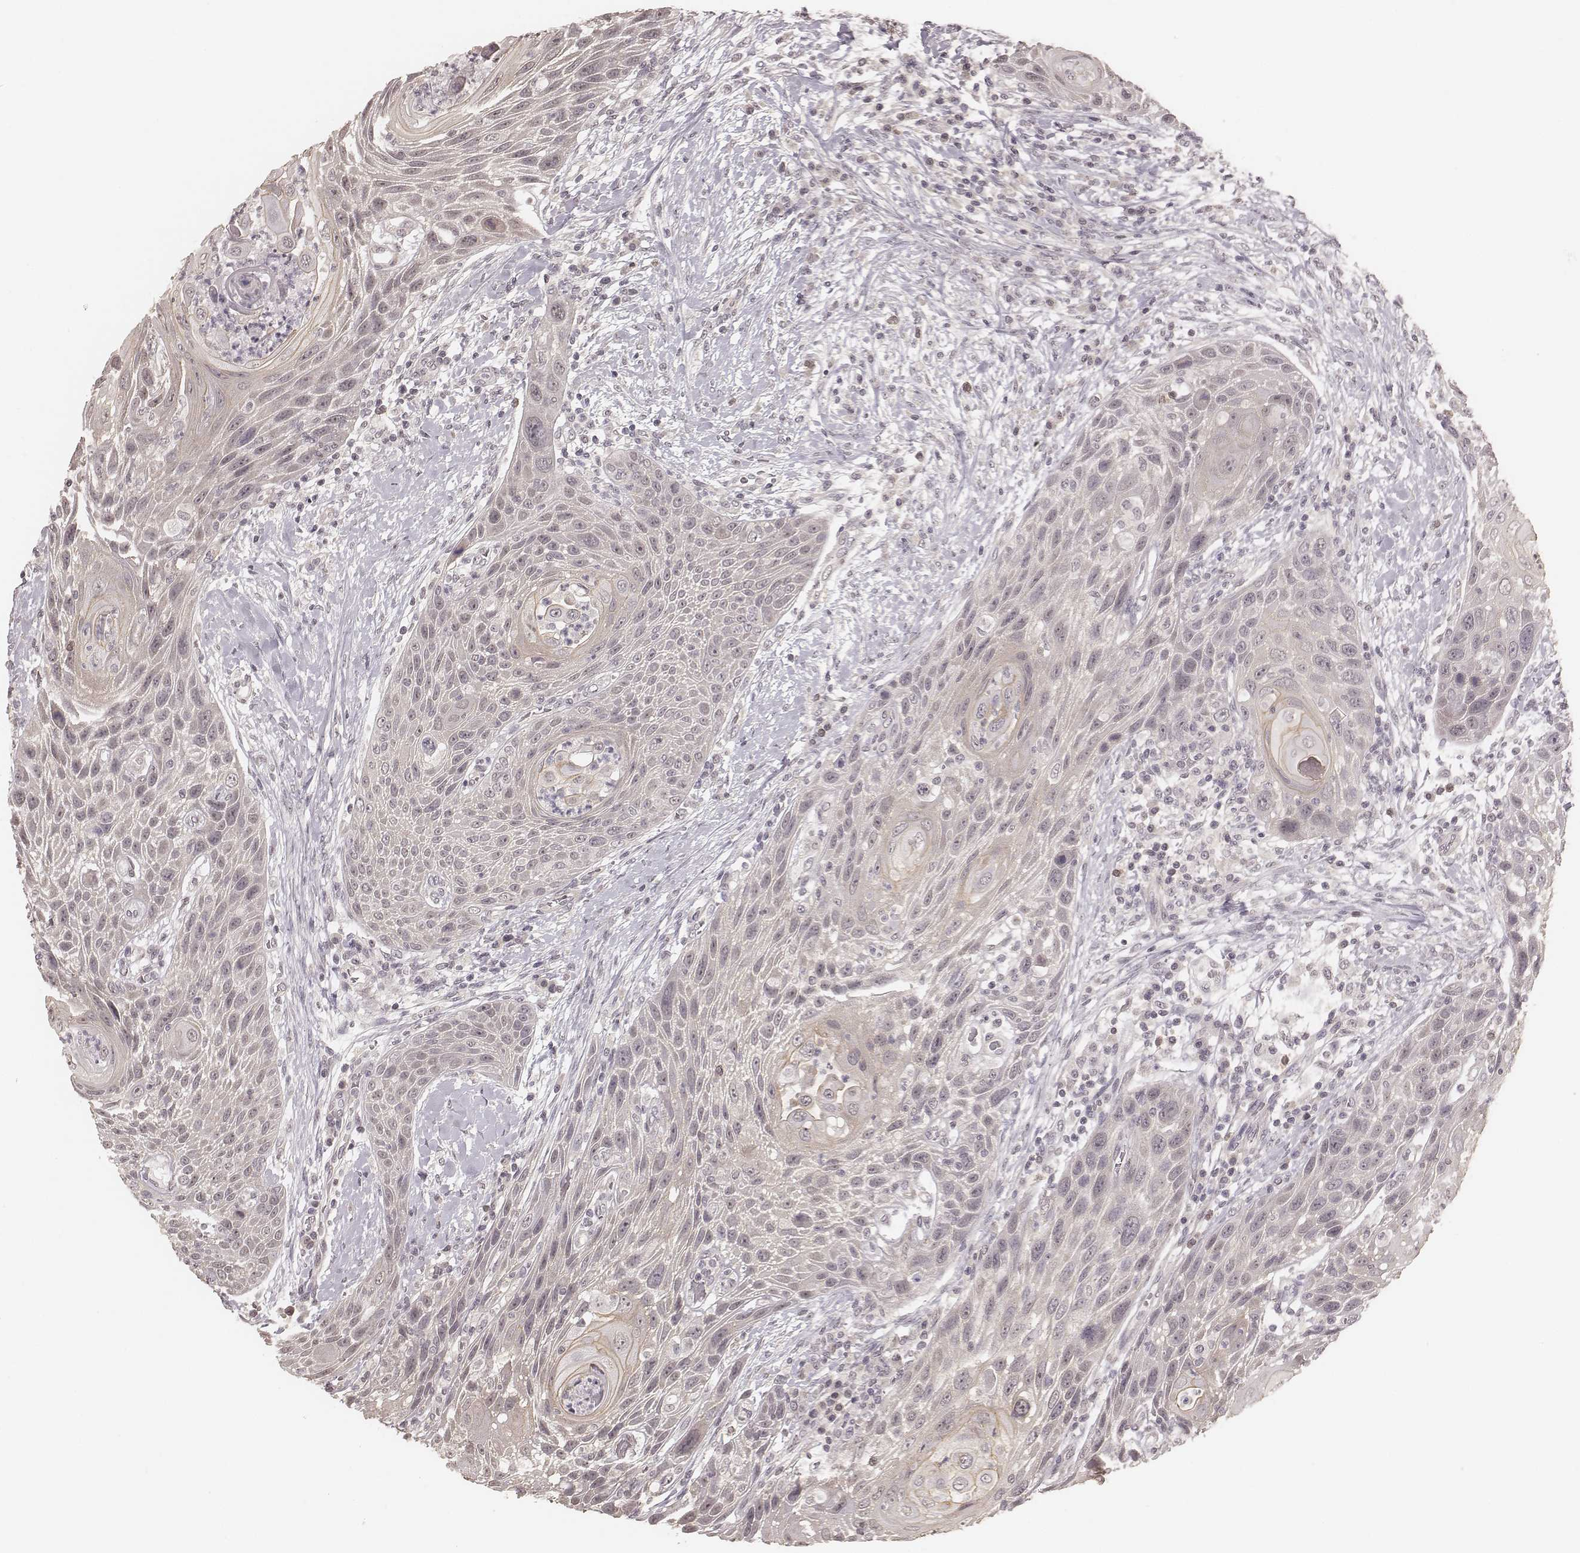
{"staining": {"intensity": "negative", "quantity": "none", "location": "none"}, "tissue": "head and neck cancer", "cell_type": "Tumor cells", "image_type": "cancer", "snomed": [{"axis": "morphology", "description": "Squamous cell carcinoma, NOS"}, {"axis": "topography", "description": "Head-Neck"}], "caption": "Immunohistochemical staining of squamous cell carcinoma (head and neck) shows no significant positivity in tumor cells.", "gene": "LY6K", "patient": {"sex": "male", "age": 69}}